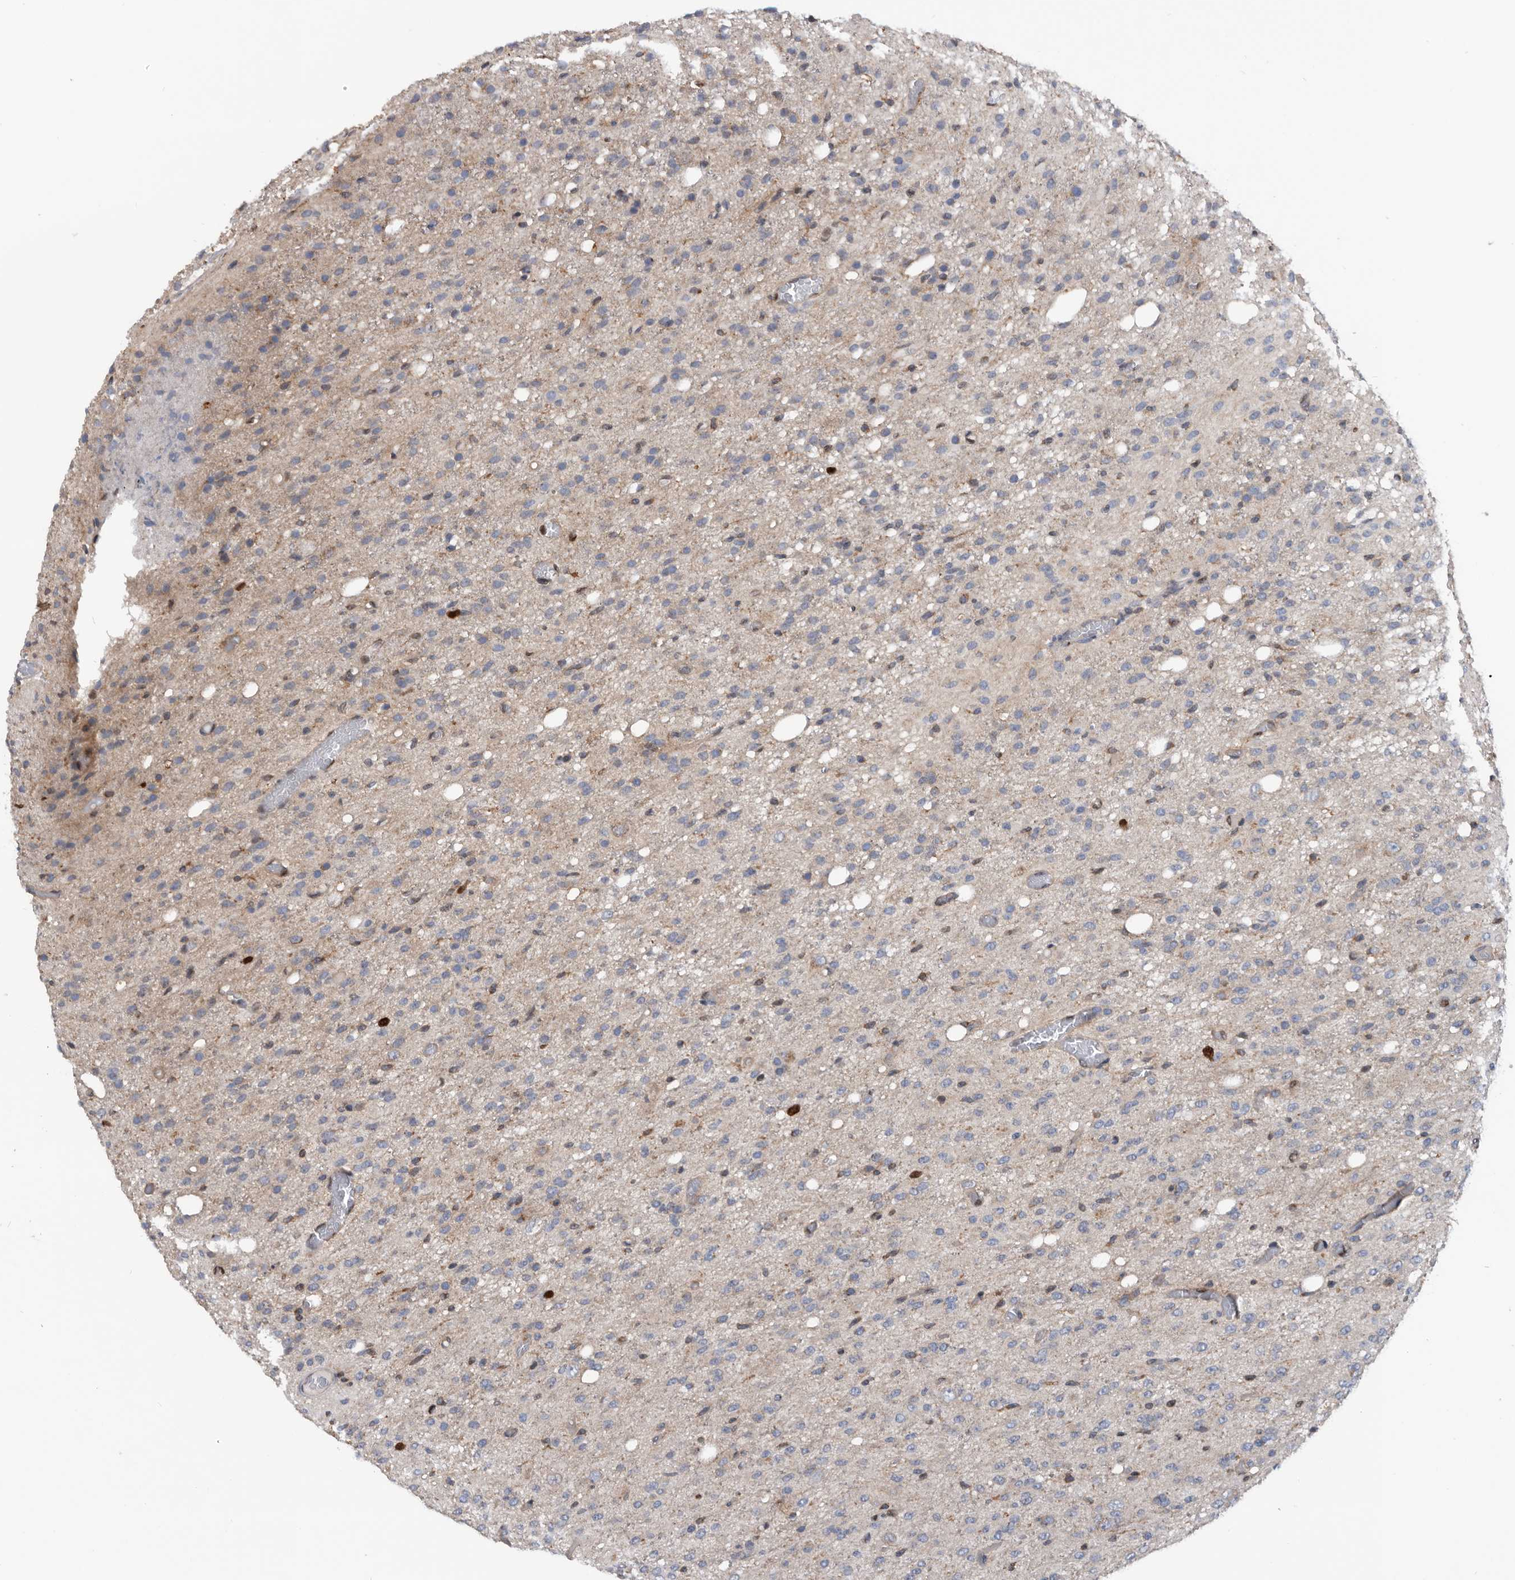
{"staining": {"intensity": "negative", "quantity": "none", "location": "none"}, "tissue": "glioma", "cell_type": "Tumor cells", "image_type": "cancer", "snomed": [{"axis": "morphology", "description": "Glioma, malignant, High grade"}, {"axis": "topography", "description": "Brain"}], "caption": "Immunohistochemical staining of human glioma demonstrates no significant staining in tumor cells.", "gene": "ATAD2", "patient": {"sex": "female", "age": 59}}